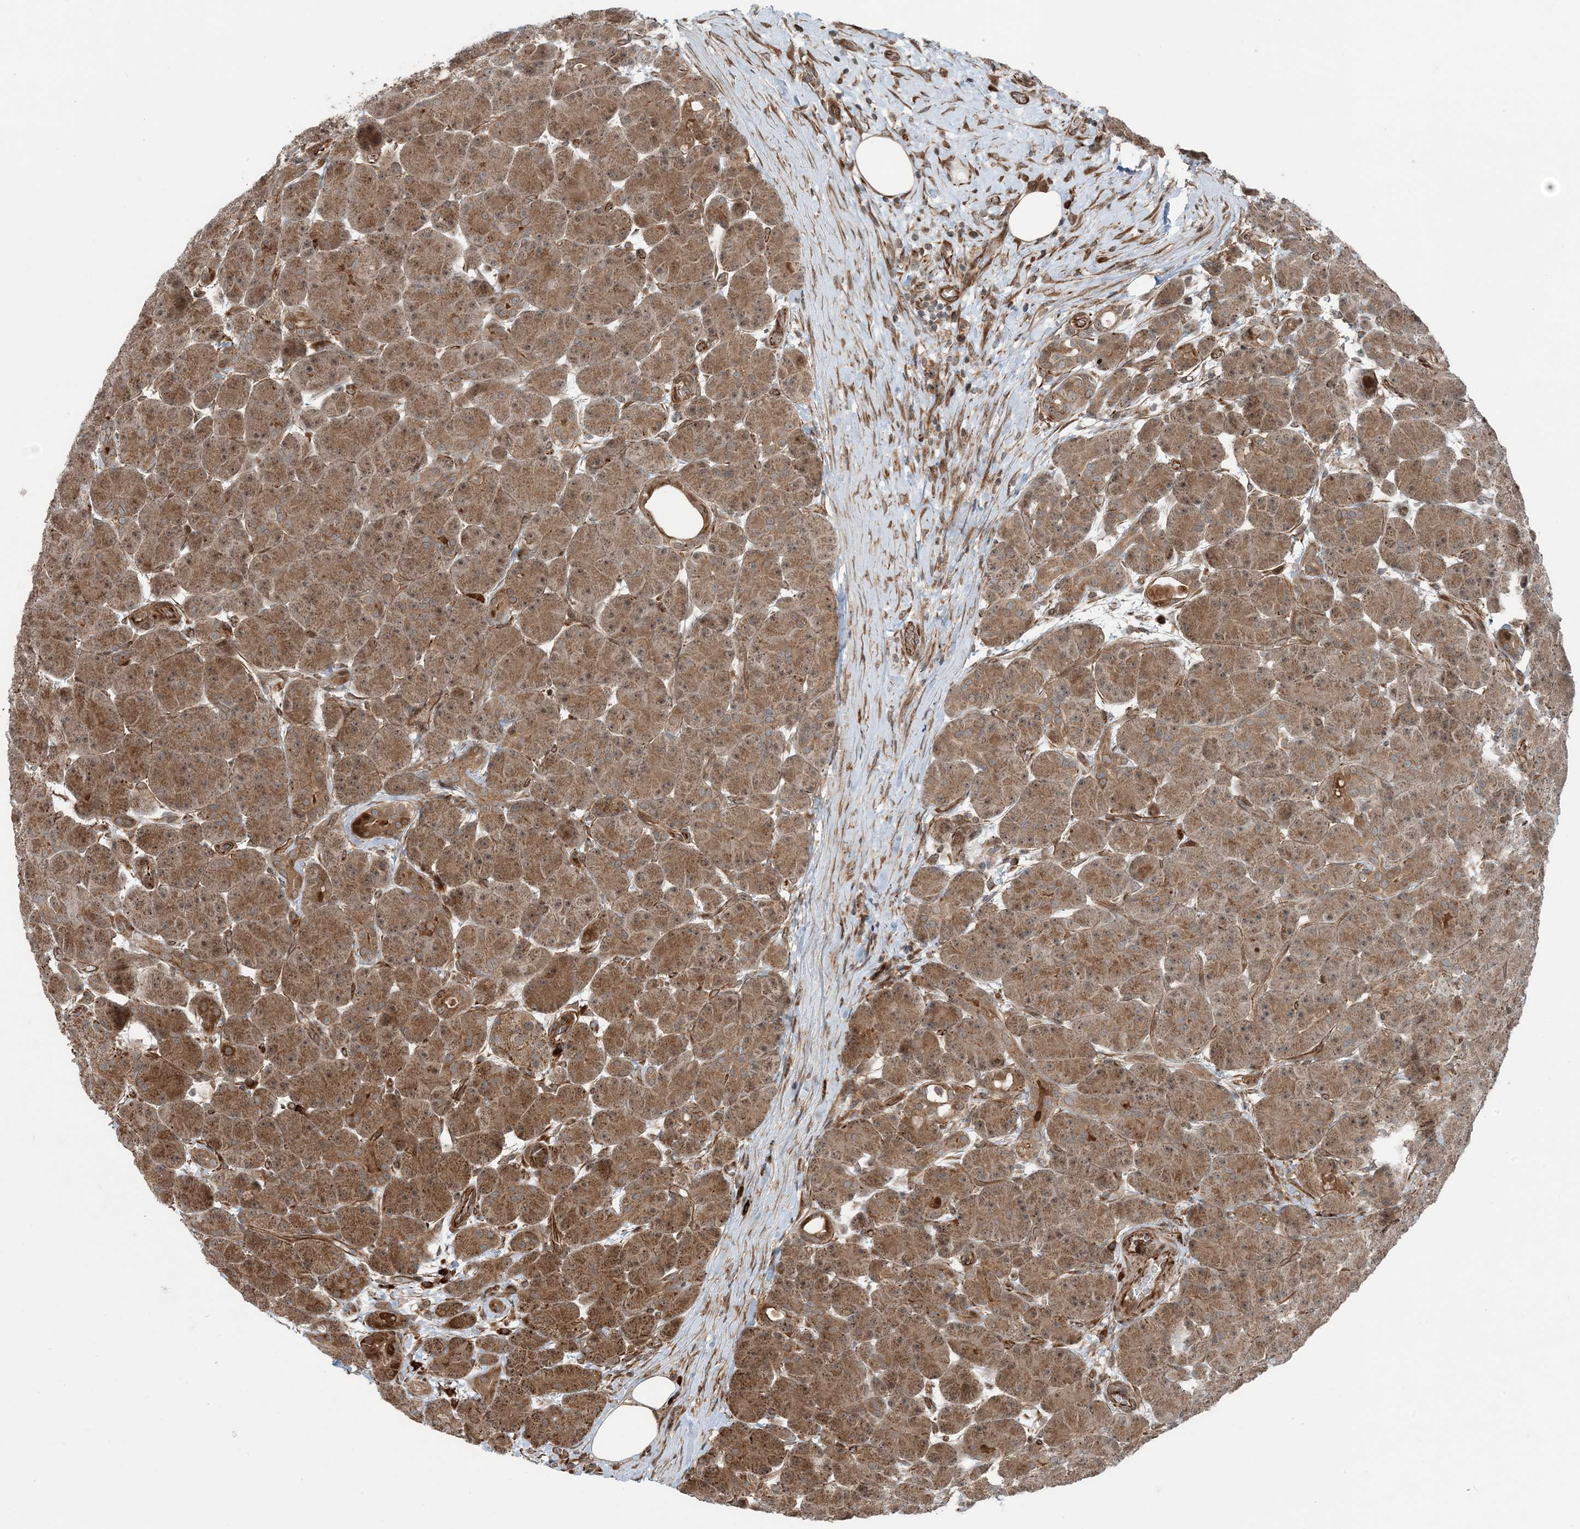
{"staining": {"intensity": "moderate", "quantity": ">75%", "location": "cytoplasmic/membranous"}, "tissue": "pancreas", "cell_type": "Exocrine glandular cells", "image_type": "normal", "snomed": [{"axis": "morphology", "description": "Normal tissue, NOS"}, {"axis": "topography", "description": "Pancreas"}], "caption": "An IHC micrograph of normal tissue is shown. Protein staining in brown highlights moderate cytoplasmic/membranous positivity in pancreas within exocrine glandular cells.", "gene": "EDEM2", "patient": {"sex": "male", "age": 63}}